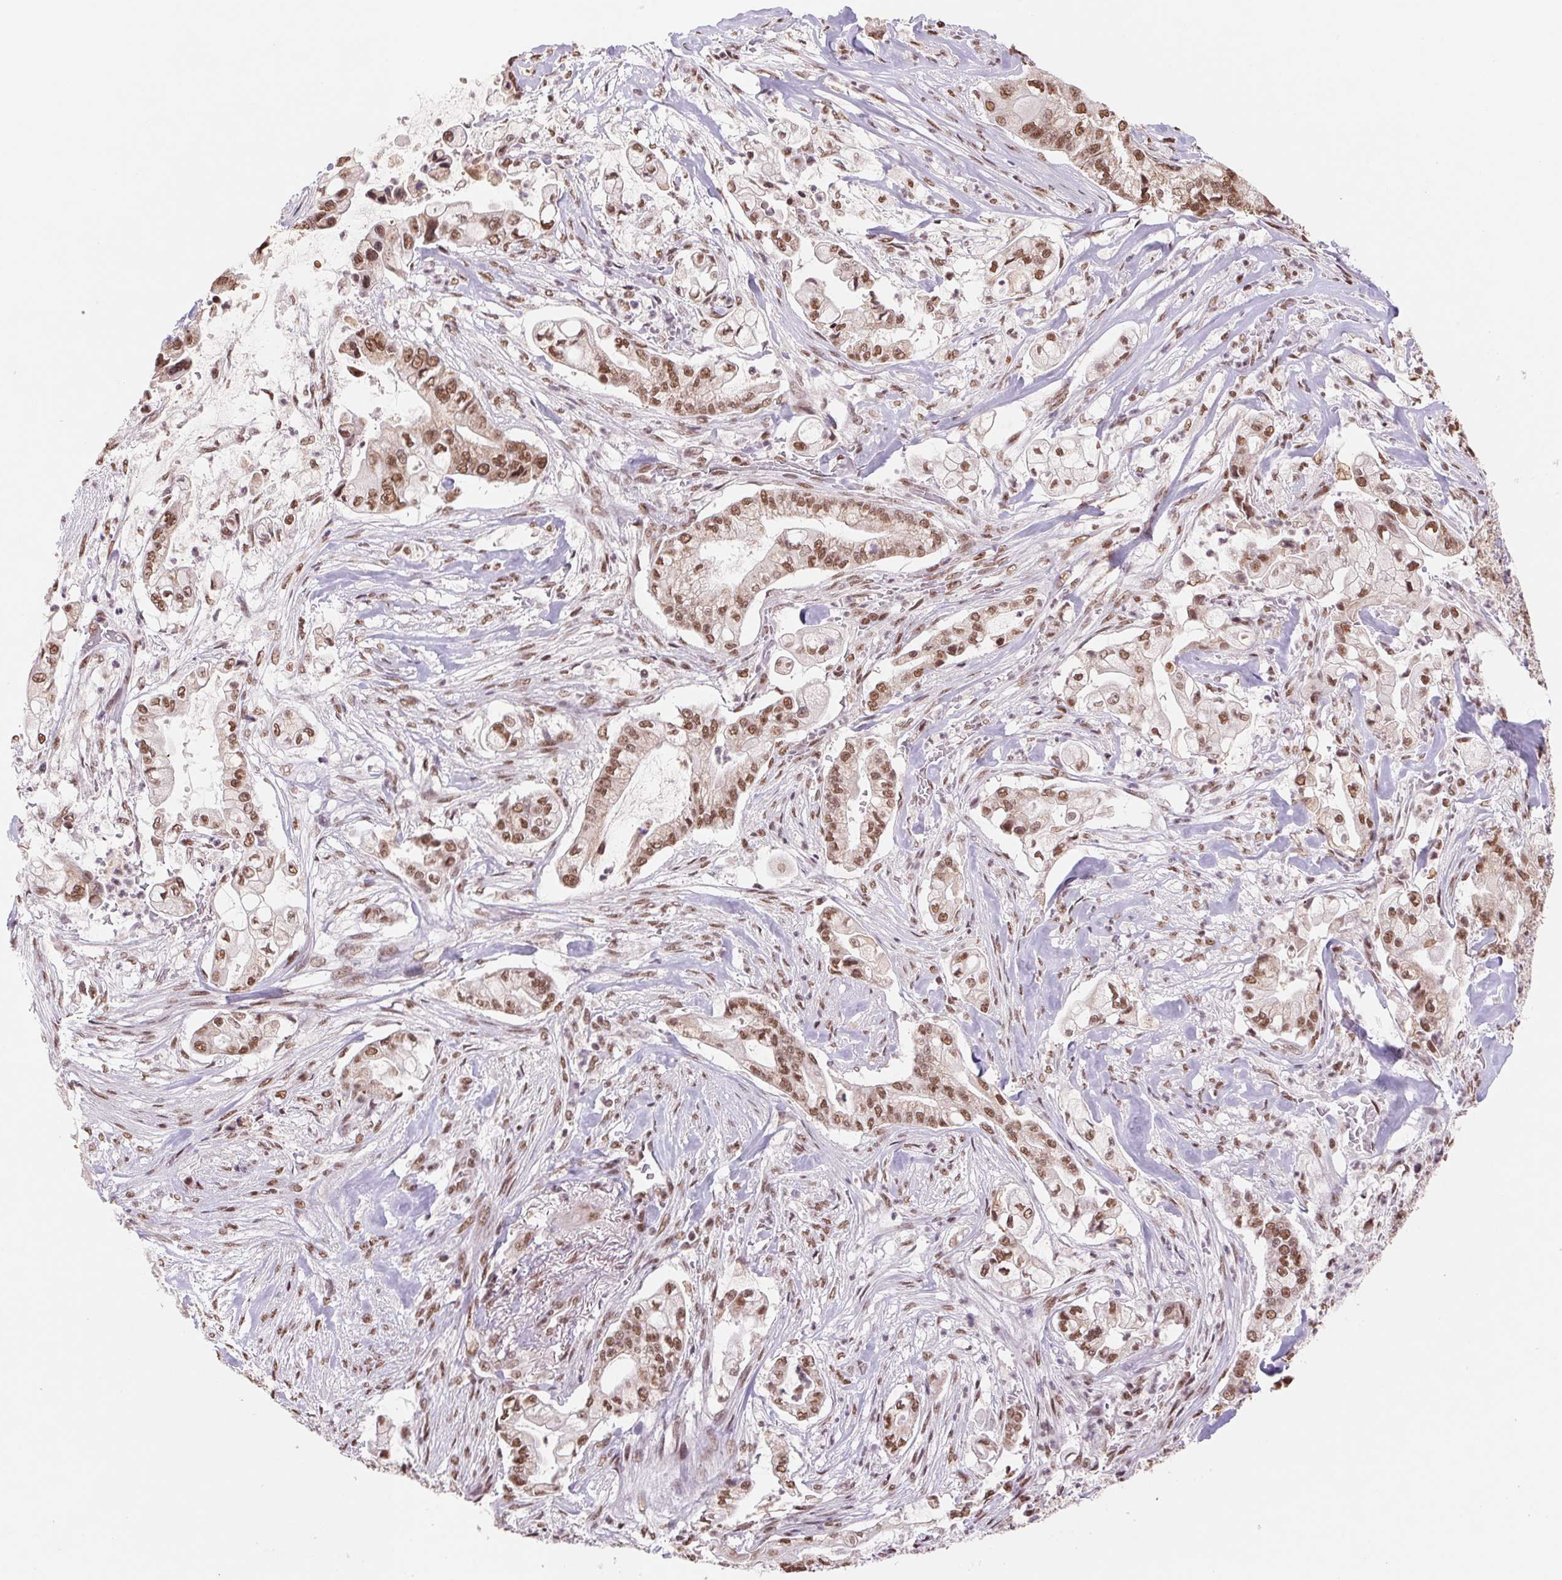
{"staining": {"intensity": "moderate", "quantity": ">75%", "location": "nuclear"}, "tissue": "pancreatic cancer", "cell_type": "Tumor cells", "image_type": "cancer", "snomed": [{"axis": "morphology", "description": "Adenocarcinoma, NOS"}, {"axis": "topography", "description": "Pancreas"}], "caption": "IHC photomicrograph of neoplastic tissue: pancreatic adenocarcinoma stained using immunohistochemistry reveals medium levels of moderate protein expression localized specifically in the nuclear of tumor cells, appearing as a nuclear brown color.", "gene": "SNRPG", "patient": {"sex": "female", "age": 69}}